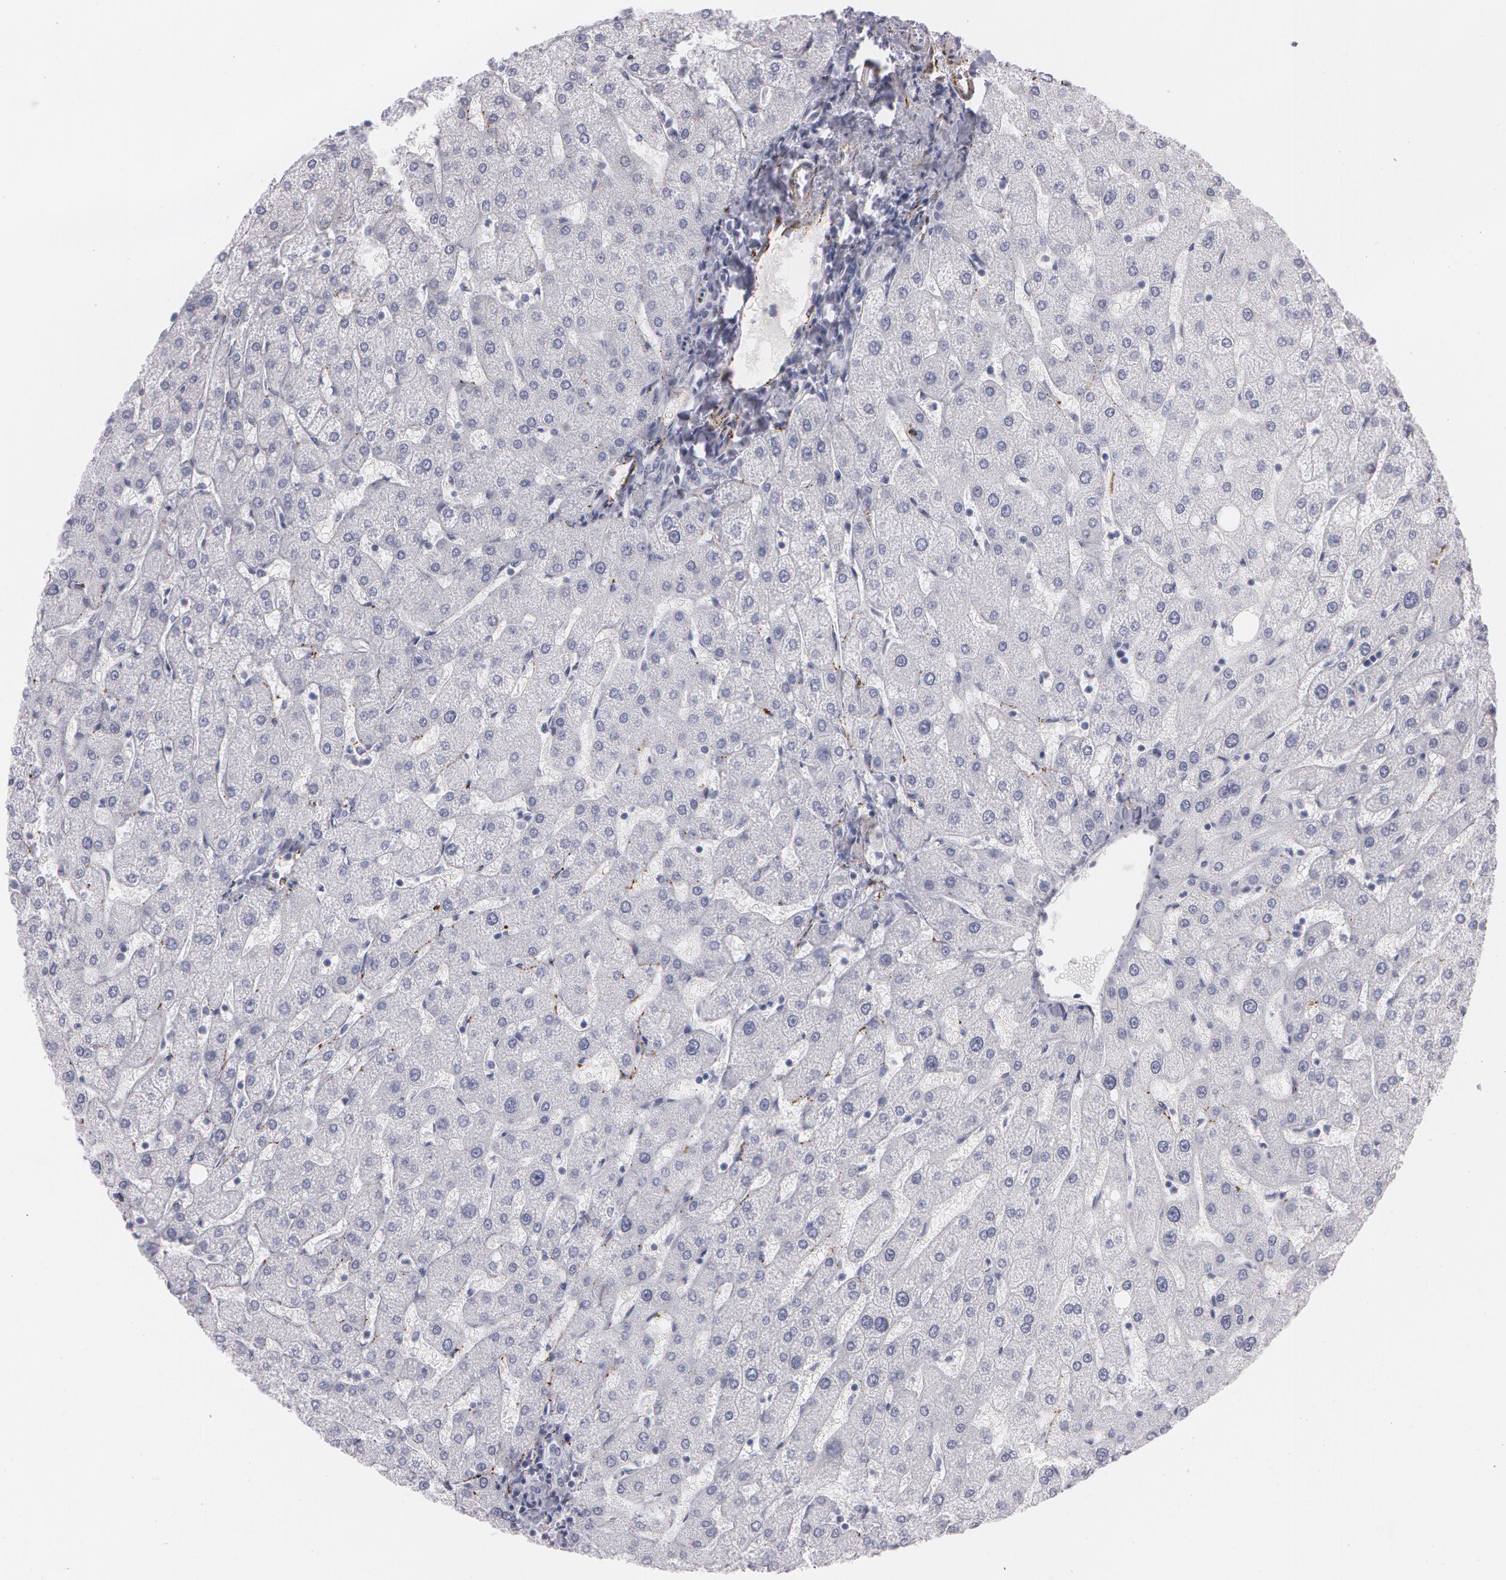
{"staining": {"intensity": "negative", "quantity": "none", "location": "none"}, "tissue": "liver", "cell_type": "Cholangiocytes", "image_type": "normal", "snomed": [{"axis": "morphology", "description": "Normal tissue, NOS"}, {"axis": "topography", "description": "Liver"}], "caption": "IHC micrograph of benign liver: liver stained with DAB (3,3'-diaminobenzidine) shows no significant protein expression in cholangiocytes. Nuclei are stained in blue.", "gene": "SNCG", "patient": {"sex": "male", "age": 67}}